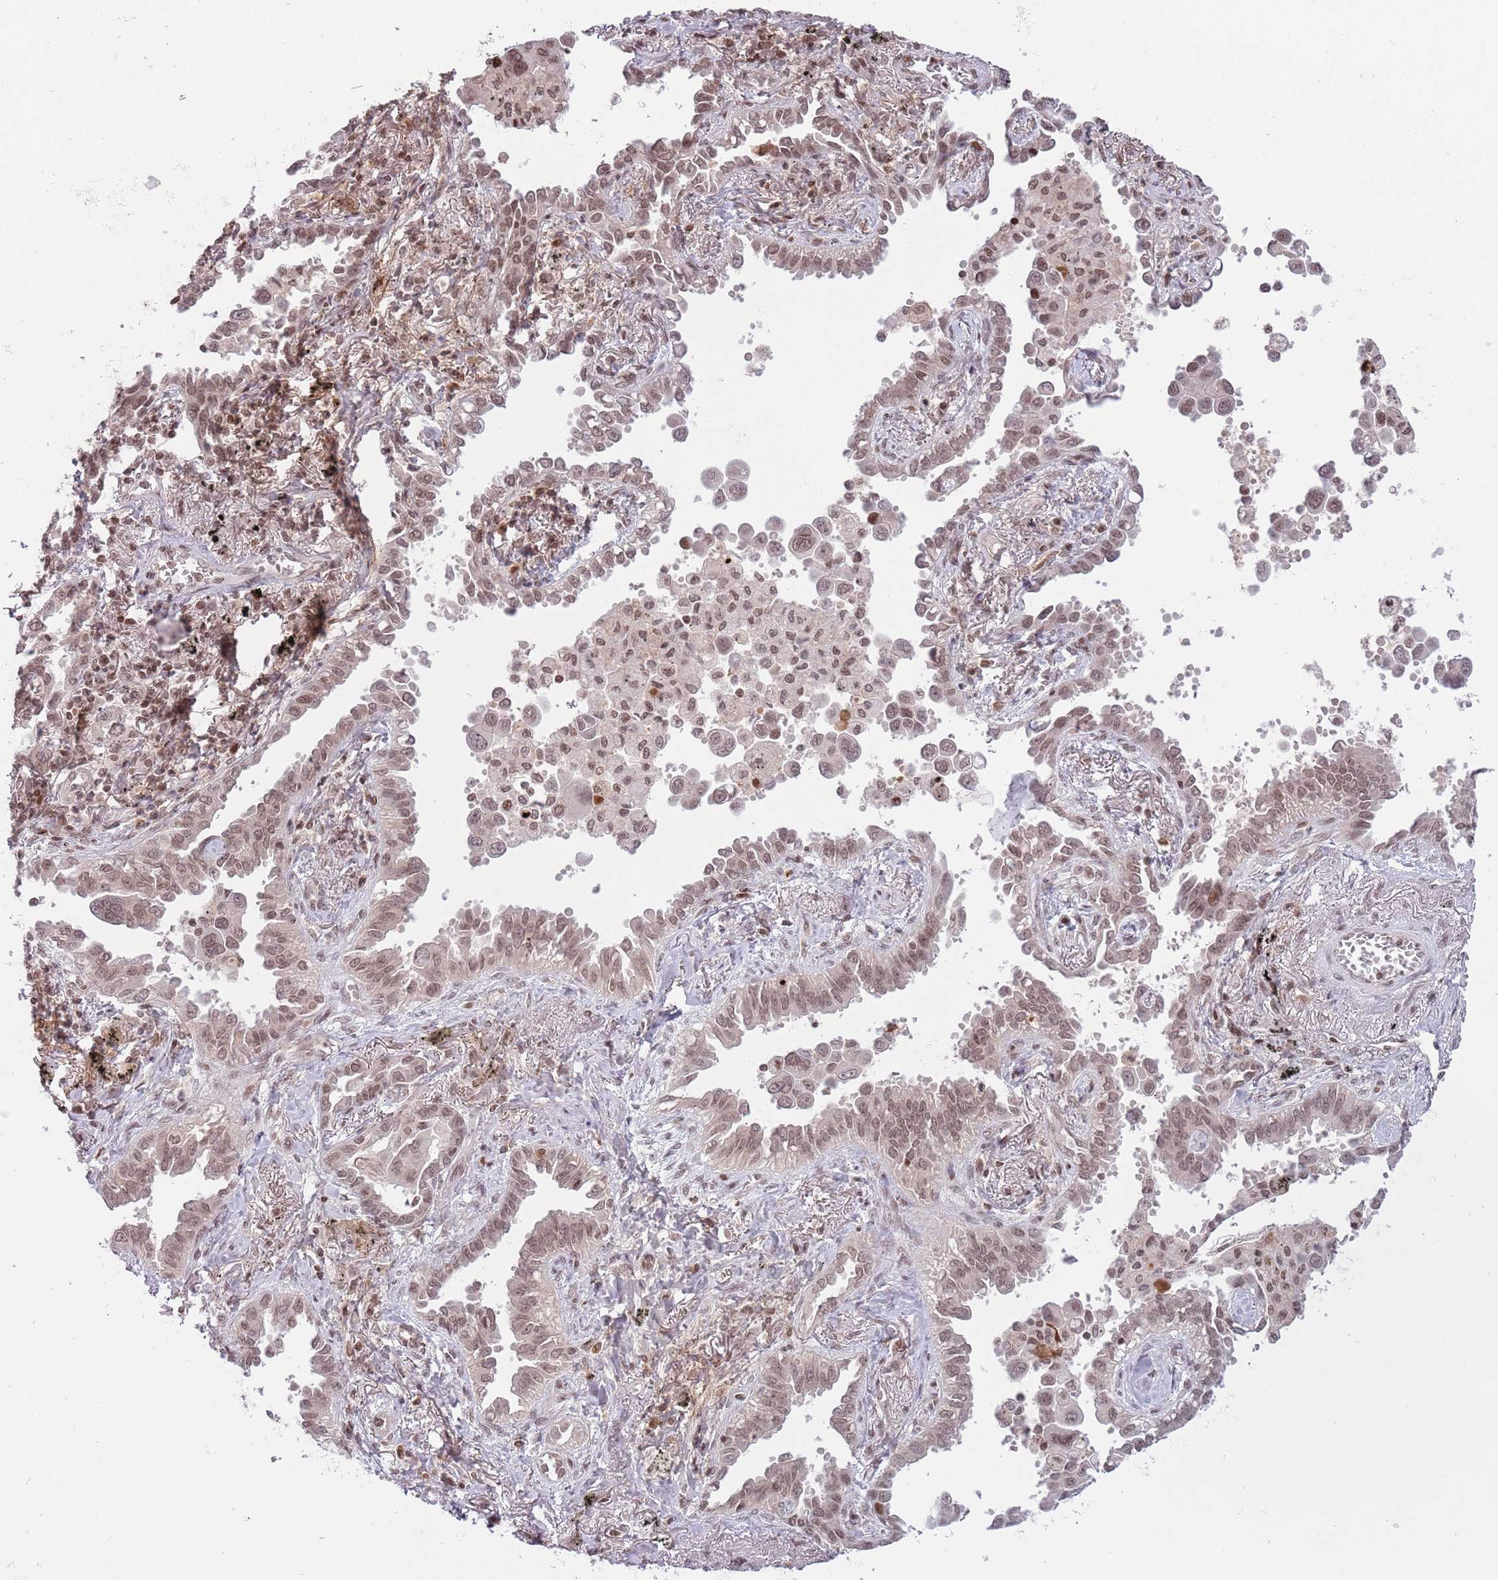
{"staining": {"intensity": "moderate", "quantity": ">75%", "location": "nuclear"}, "tissue": "lung cancer", "cell_type": "Tumor cells", "image_type": "cancer", "snomed": [{"axis": "morphology", "description": "Adenocarcinoma, NOS"}, {"axis": "topography", "description": "Lung"}], "caption": "Tumor cells demonstrate medium levels of moderate nuclear positivity in about >75% of cells in human lung cancer (adenocarcinoma). The staining is performed using DAB (3,3'-diaminobenzidine) brown chromogen to label protein expression. The nuclei are counter-stained blue using hematoxylin.", "gene": "SH3RF3", "patient": {"sex": "male", "age": 67}}